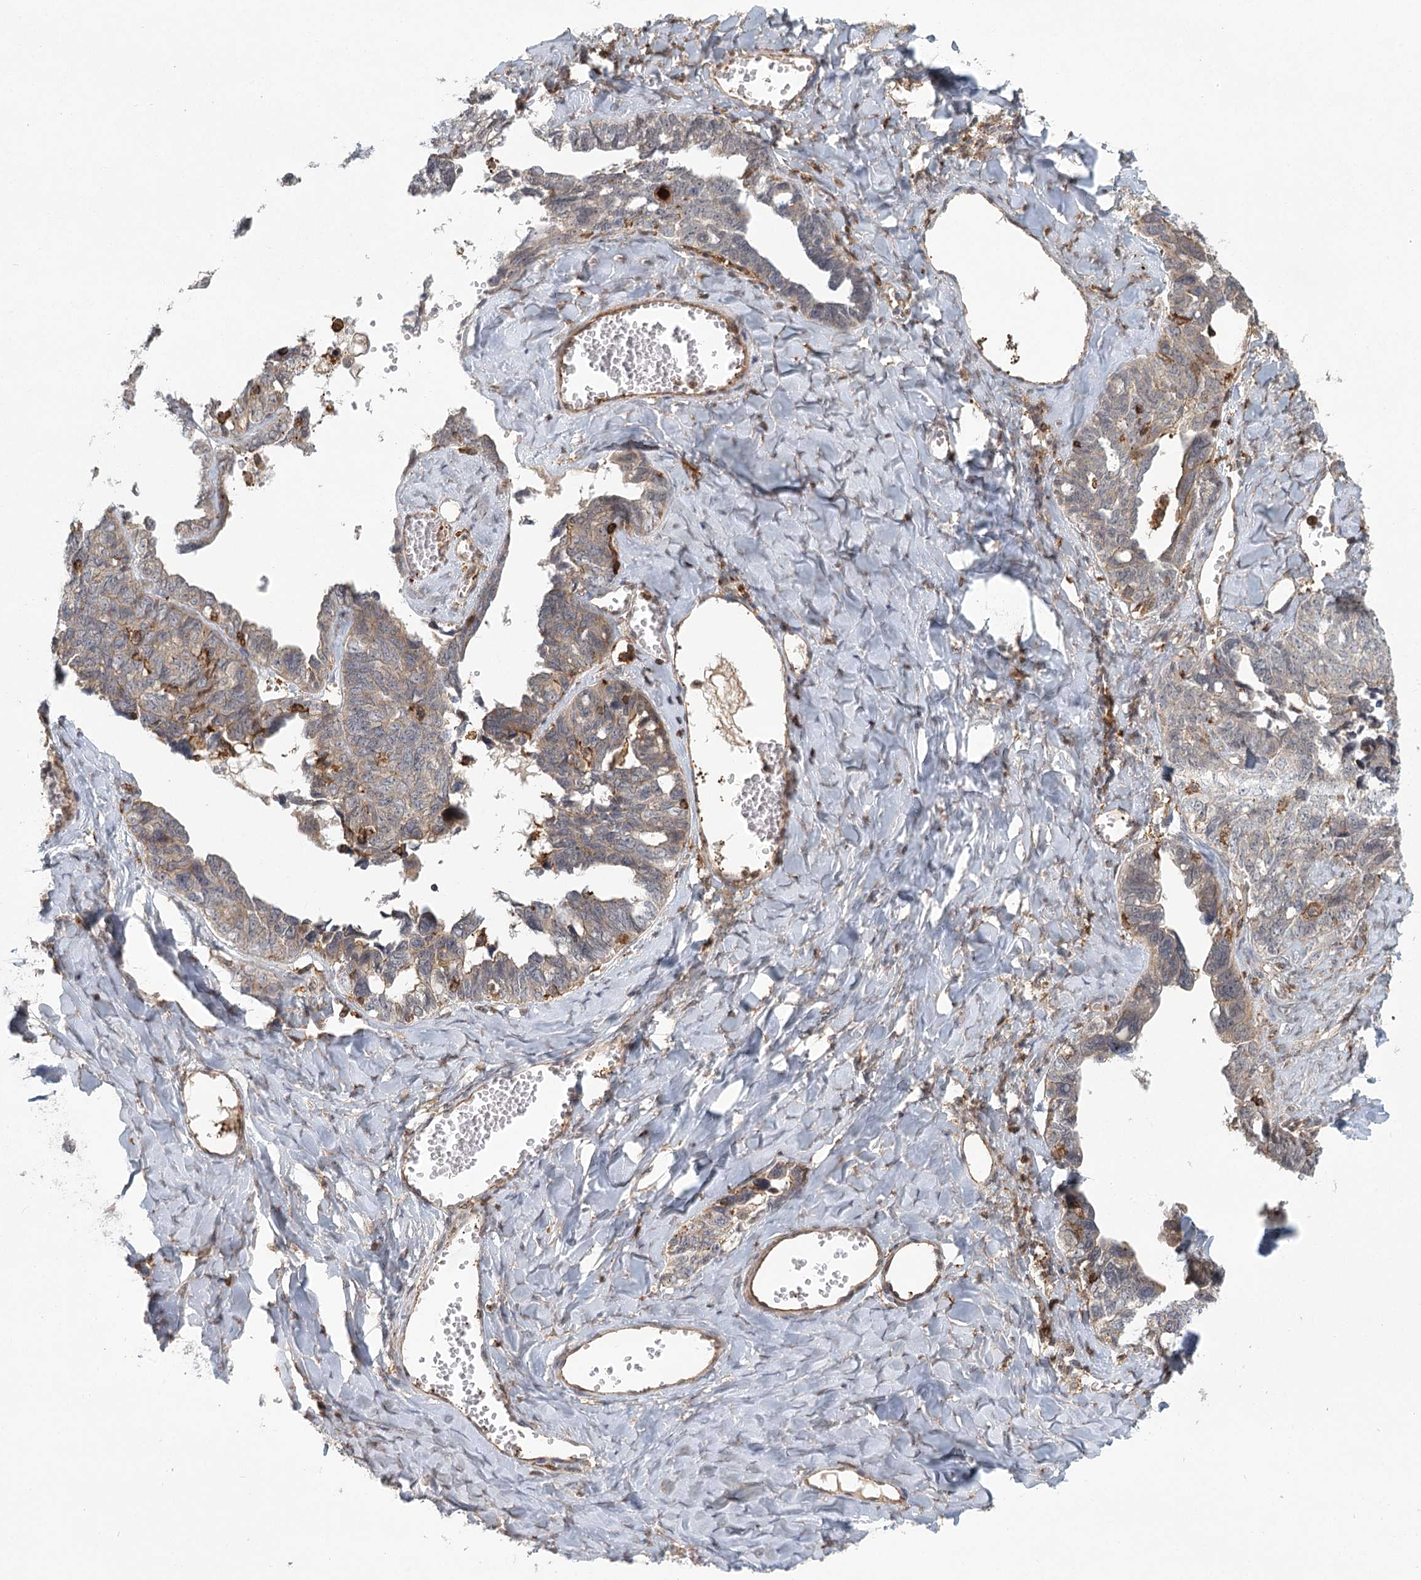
{"staining": {"intensity": "negative", "quantity": "none", "location": "none"}, "tissue": "ovarian cancer", "cell_type": "Tumor cells", "image_type": "cancer", "snomed": [{"axis": "morphology", "description": "Cystadenocarcinoma, serous, NOS"}, {"axis": "topography", "description": "Ovary"}], "caption": "DAB (3,3'-diaminobenzidine) immunohistochemical staining of ovarian serous cystadenocarcinoma demonstrates no significant expression in tumor cells.", "gene": "MEPE", "patient": {"sex": "female", "age": 79}}